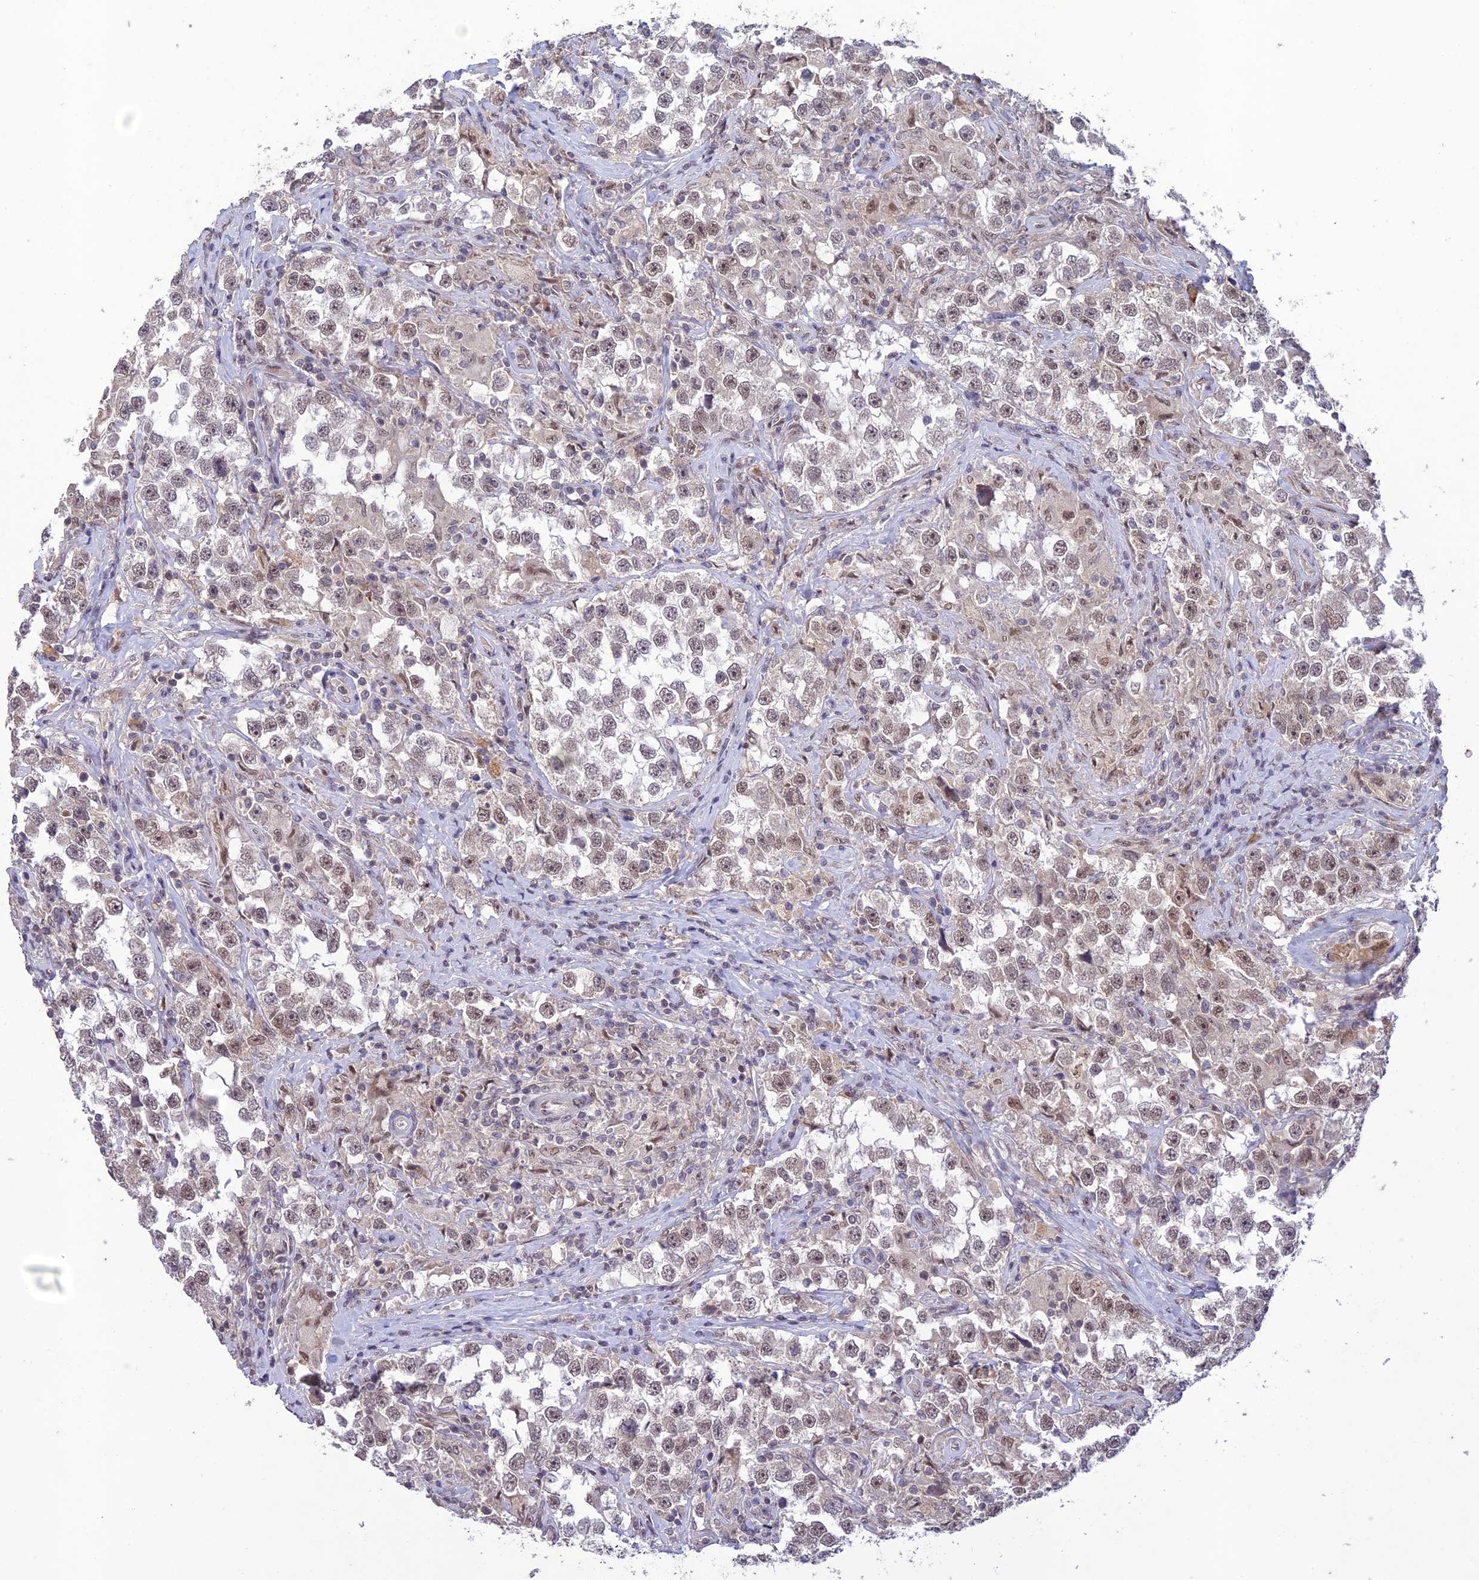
{"staining": {"intensity": "moderate", "quantity": "25%-75%", "location": "nuclear"}, "tissue": "testis cancer", "cell_type": "Tumor cells", "image_type": "cancer", "snomed": [{"axis": "morphology", "description": "Seminoma, NOS"}, {"axis": "topography", "description": "Testis"}], "caption": "An immunohistochemistry (IHC) histopathology image of tumor tissue is shown. Protein staining in brown labels moderate nuclear positivity in testis cancer (seminoma) within tumor cells. (brown staining indicates protein expression, while blue staining denotes nuclei).", "gene": "POP4", "patient": {"sex": "male", "age": 46}}